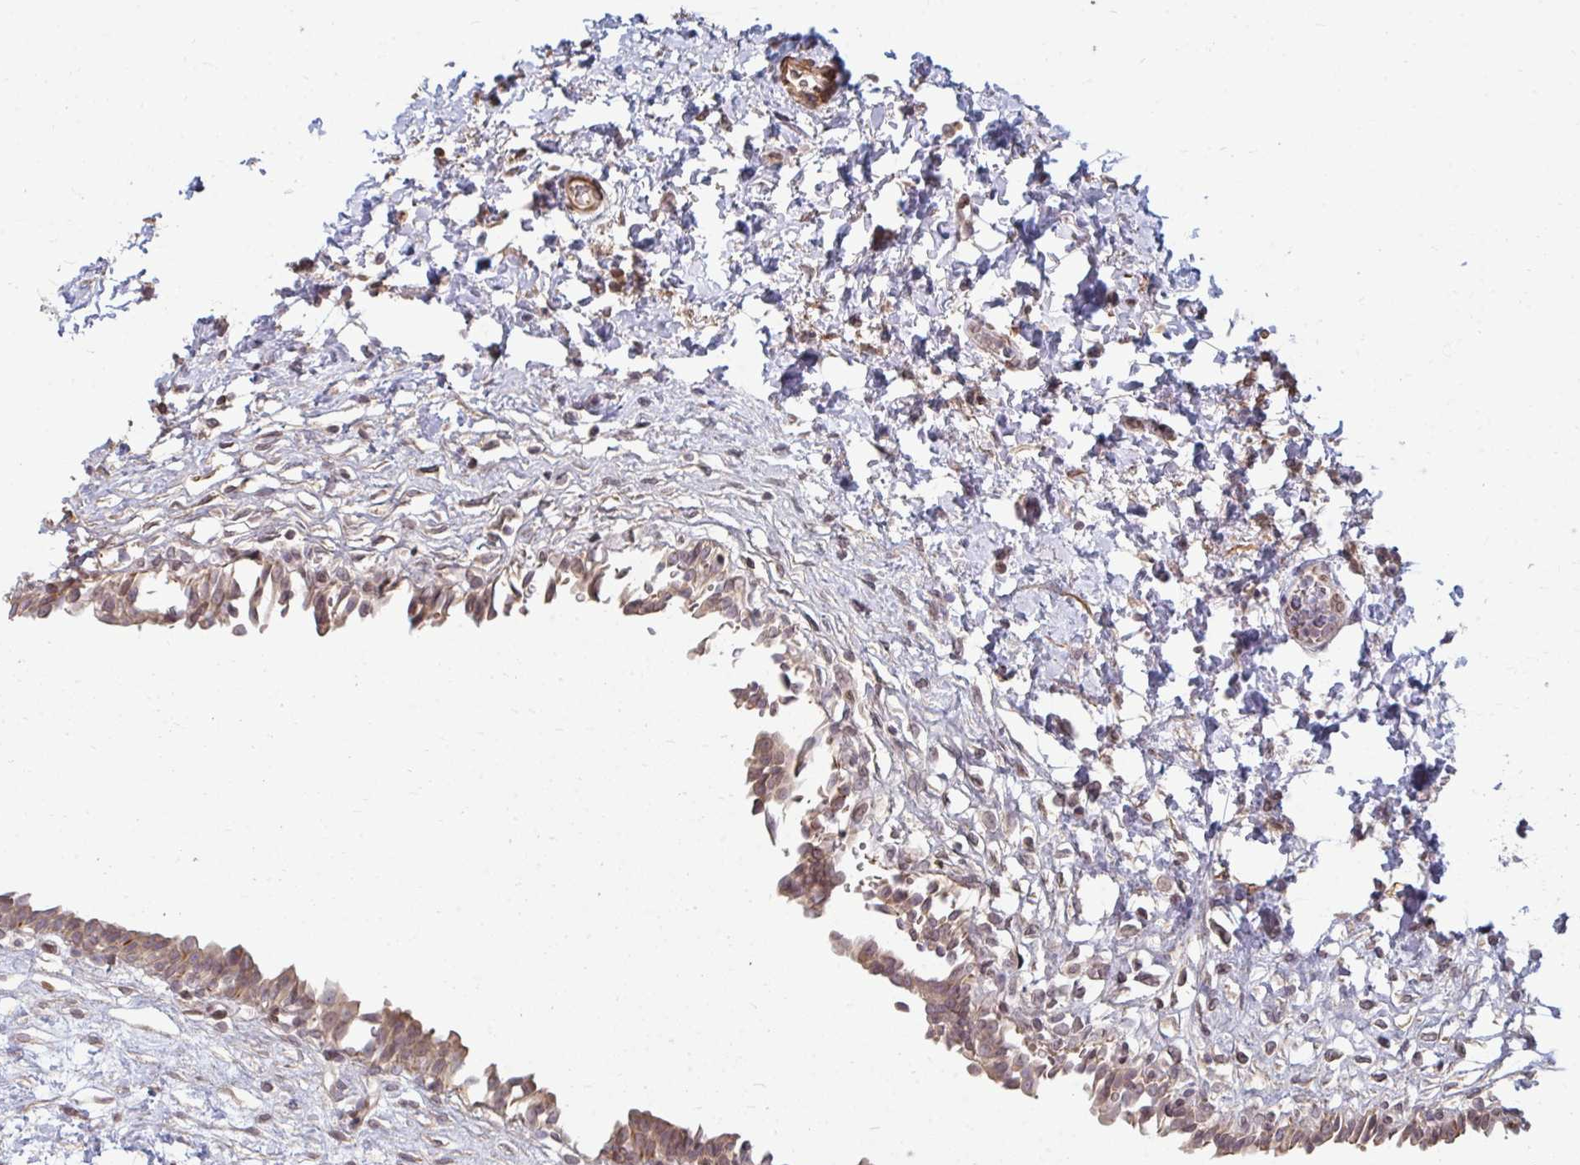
{"staining": {"intensity": "weak", "quantity": ">75%", "location": "cytoplasmic/membranous"}, "tissue": "urinary bladder", "cell_type": "Urothelial cells", "image_type": "normal", "snomed": [{"axis": "morphology", "description": "Normal tissue, NOS"}, {"axis": "topography", "description": "Urinary bladder"}], "caption": "IHC image of unremarkable urinary bladder: urinary bladder stained using immunohistochemistry exhibits low levels of weak protein expression localized specifically in the cytoplasmic/membranous of urothelial cells, appearing as a cytoplasmic/membranous brown color.", "gene": "GPC5", "patient": {"sex": "male", "age": 37}}